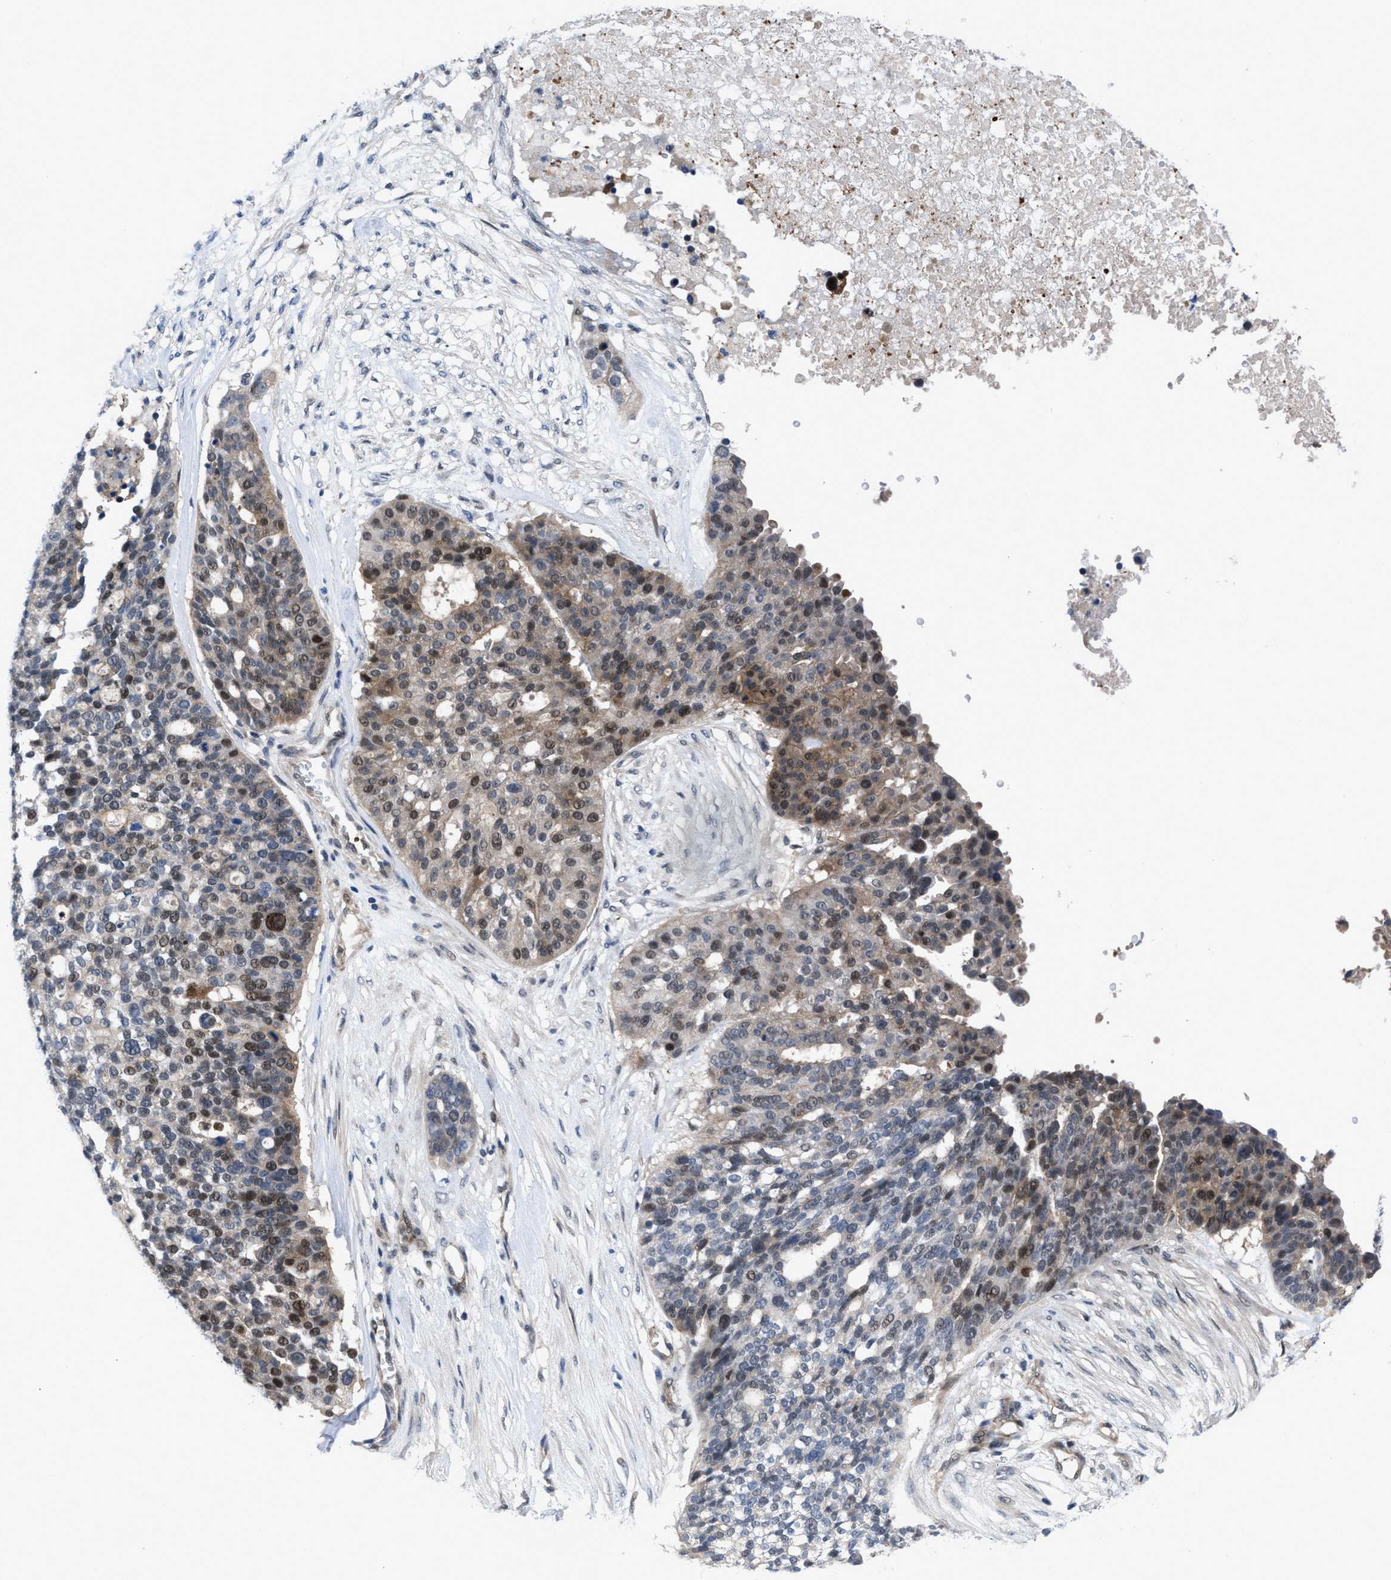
{"staining": {"intensity": "moderate", "quantity": "<25%", "location": "nuclear"}, "tissue": "ovarian cancer", "cell_type": "Tumor cells", "image_type": "cancer", "snomed": [{"axis": "morphology", "description": "Cystadenocarcinoma, serous, NOS"}, {"axis": "topography", "description": "Ovary"}], "caption": "Tumor cells exhibit moderate nuclear positivity in about <25% of cells in ovarian cancer (serous cystadenocarcinoma). (Stains: DAB (3,3'-diaminobenzidine) in brown, nuclei in blue, Microscopy: brightfield microscopy at high magnification).", "gene": "IL17RE", "patient": {"sex": "female", "age": 59}}